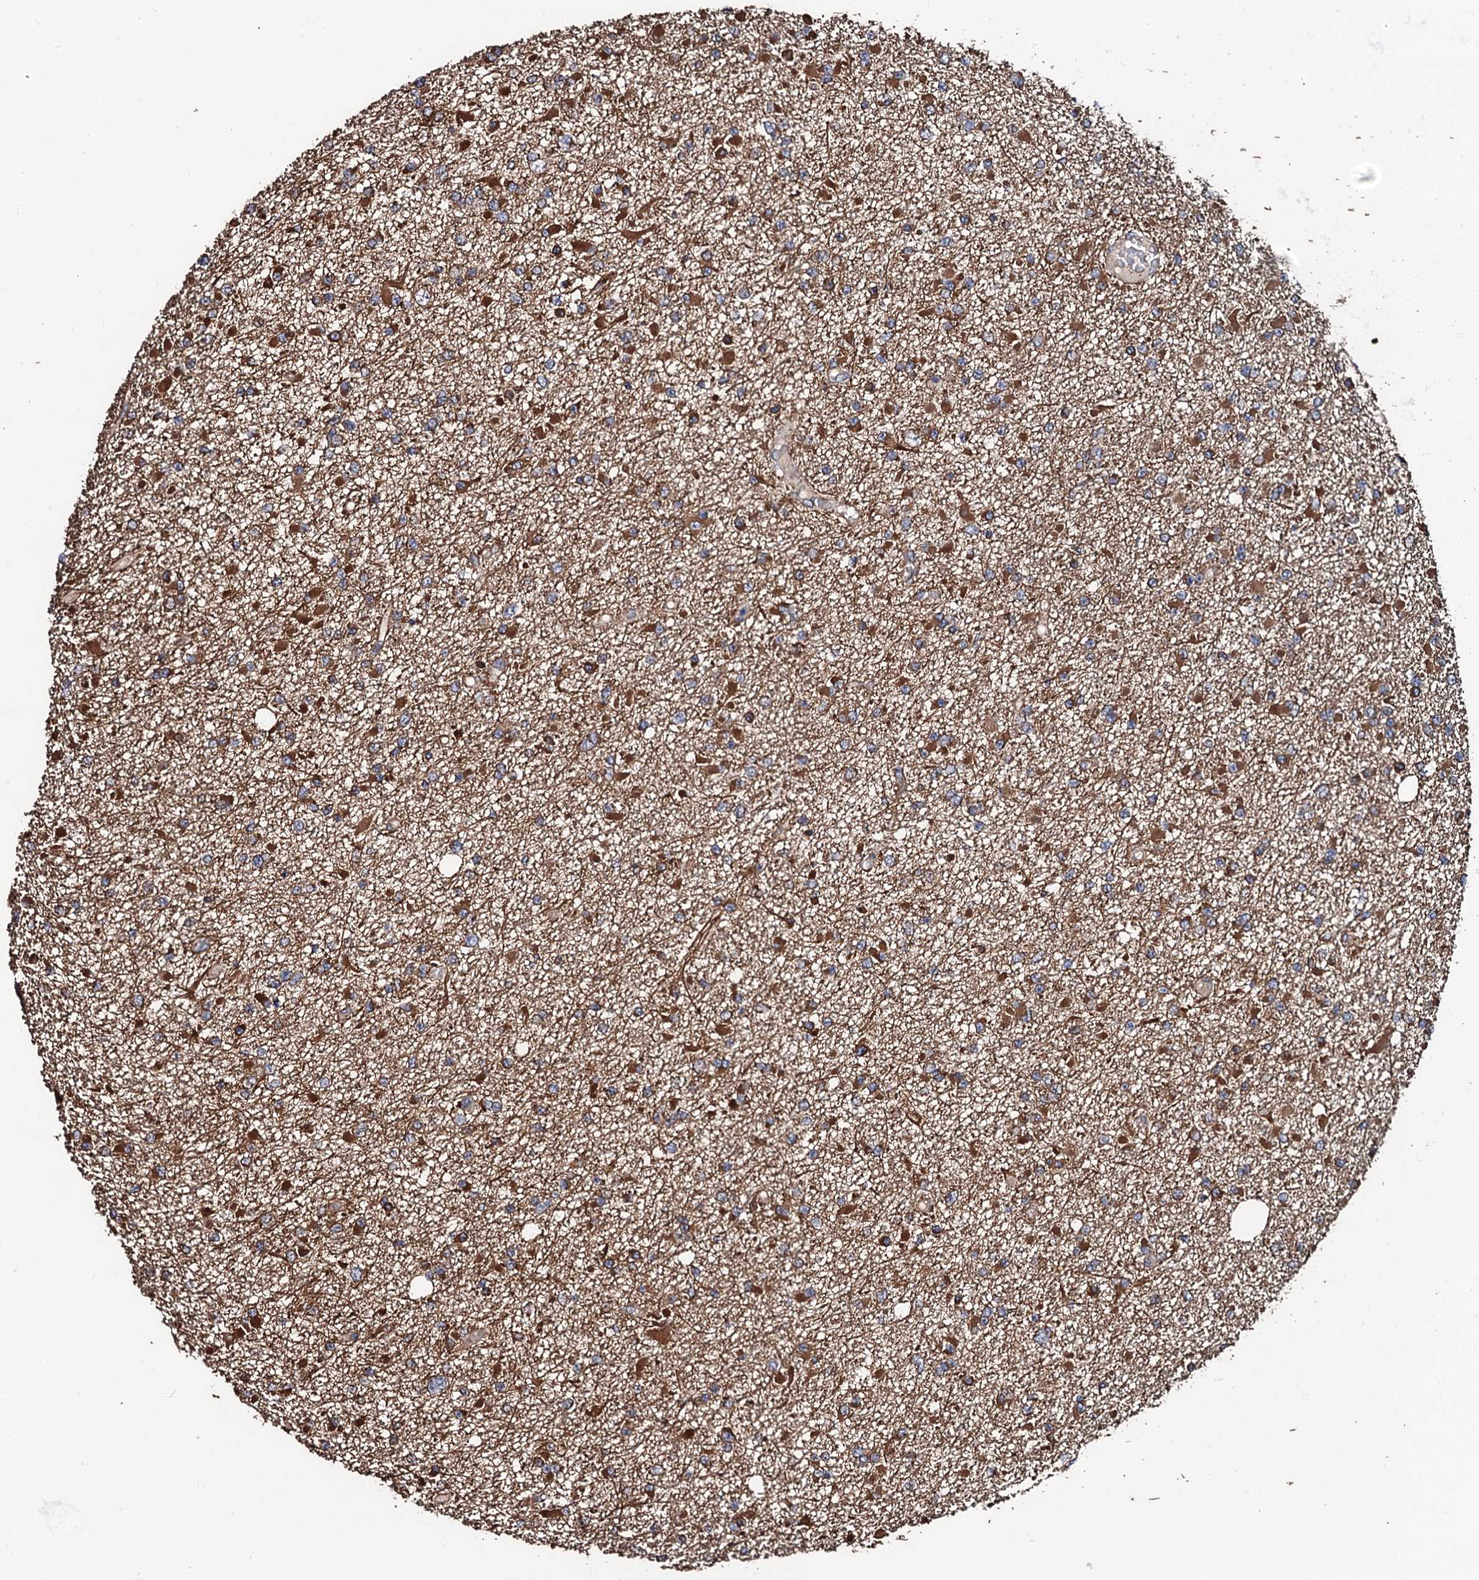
{"staining": {"intensity": "moderate", "quantity": ">75%", "location": "cytoplasmic/membranous"}, "tissue": "glioma", "cell_type": "Tumor cells", "image_type": "cancer", "snomed": [{"axis": "morphology", "description": "Glioma, malignant, Low grade"}, {"axis": "topography", "description": "Brain"}], "caption": "Tumor cells display moderate cytoplasmic/membranous positivity in approximately >75% of cells in glioma. Nuclei are stained in blue.", "gene": "CKAP5", "patient": {"sex": "female", "age": 22}}